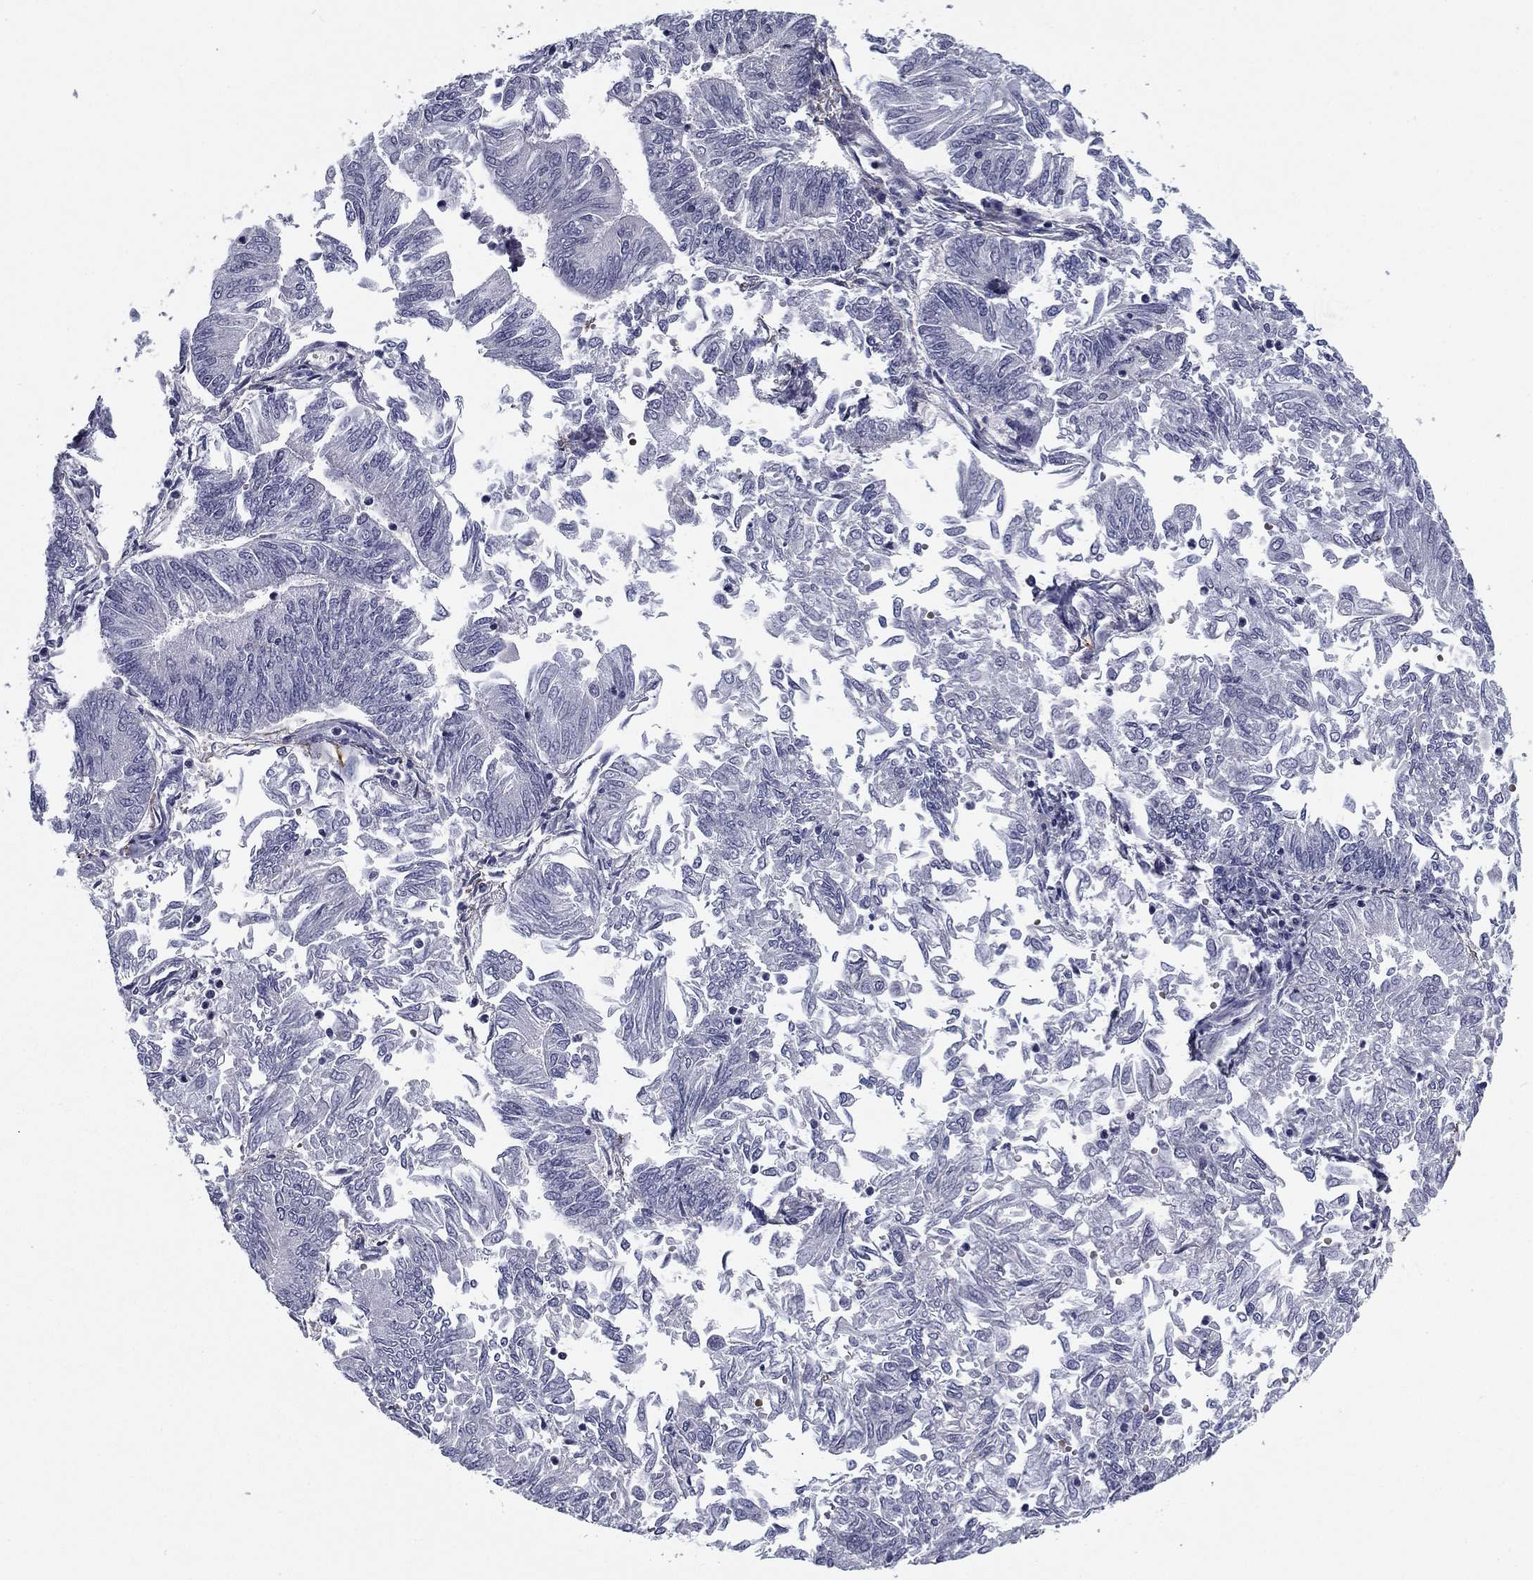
{"staining": {"intensity": "negative", "quantity": "none", "location": "none"}, "tissue": "endometrial cancer", "cell_type": "Tumor cells", "image_type": "cancer", "snomed": [{"axis": "morphology", "description": "Adenocarcinoma, NOS"}, {"axis": "topography", "description": "Endometrium"}], "caption": "Protein analysis of endometrial adenocarcinoma shows no significant expression in tumor cells. Brightfield microscopy of immunohistochemistry stained with DAB (3,3'-diaminobenzidine) (brown) and hematoxylin (blue), captured at high magnification.", "gene": "REXO5", "patient": {"sex": "female", "age": 59}}